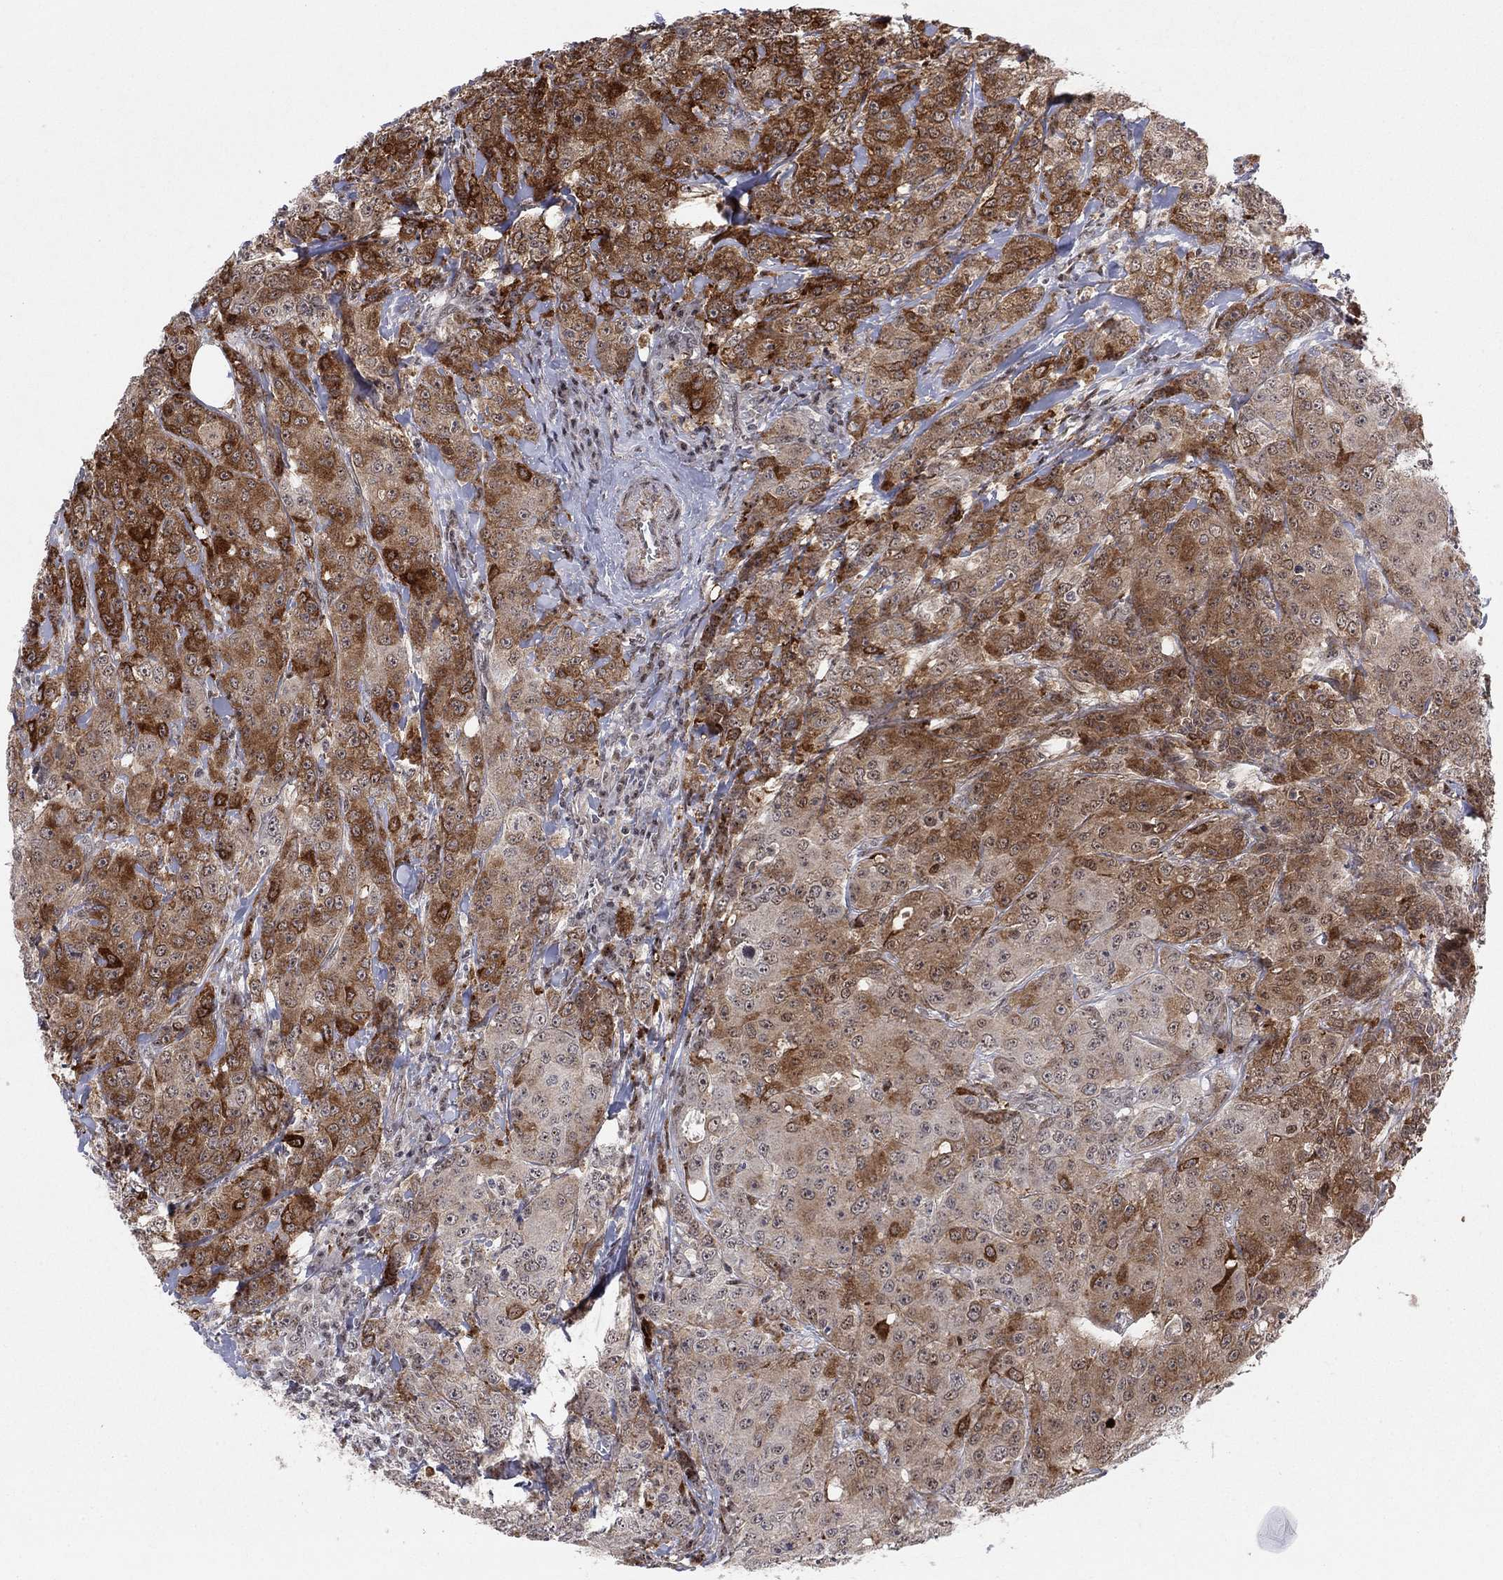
{"staining": {"intensity": "strong", "quantity": "25%-75%", "location": "cytoplasmic/membranous"}, "tissue": "breast cancer", "cell_type": "Tumor cells", "image_type": "cancer", "snomed": [{"axis": "morphology", "description": "Duct carcinoma"}, {"axis": "topography", "description": "Breast"}], "caption": "Protein expression analysis of breast invasive ductal carcinoma demonstrates strong cytoplasmic/membranous expression in about 25%-75% of tumor cells. Immunohistochemistry stains the protein of interest in brown and the nuclei are stained blue.", "gene": "ZNF395", "patient": {"sex": "female", "age": 43}}